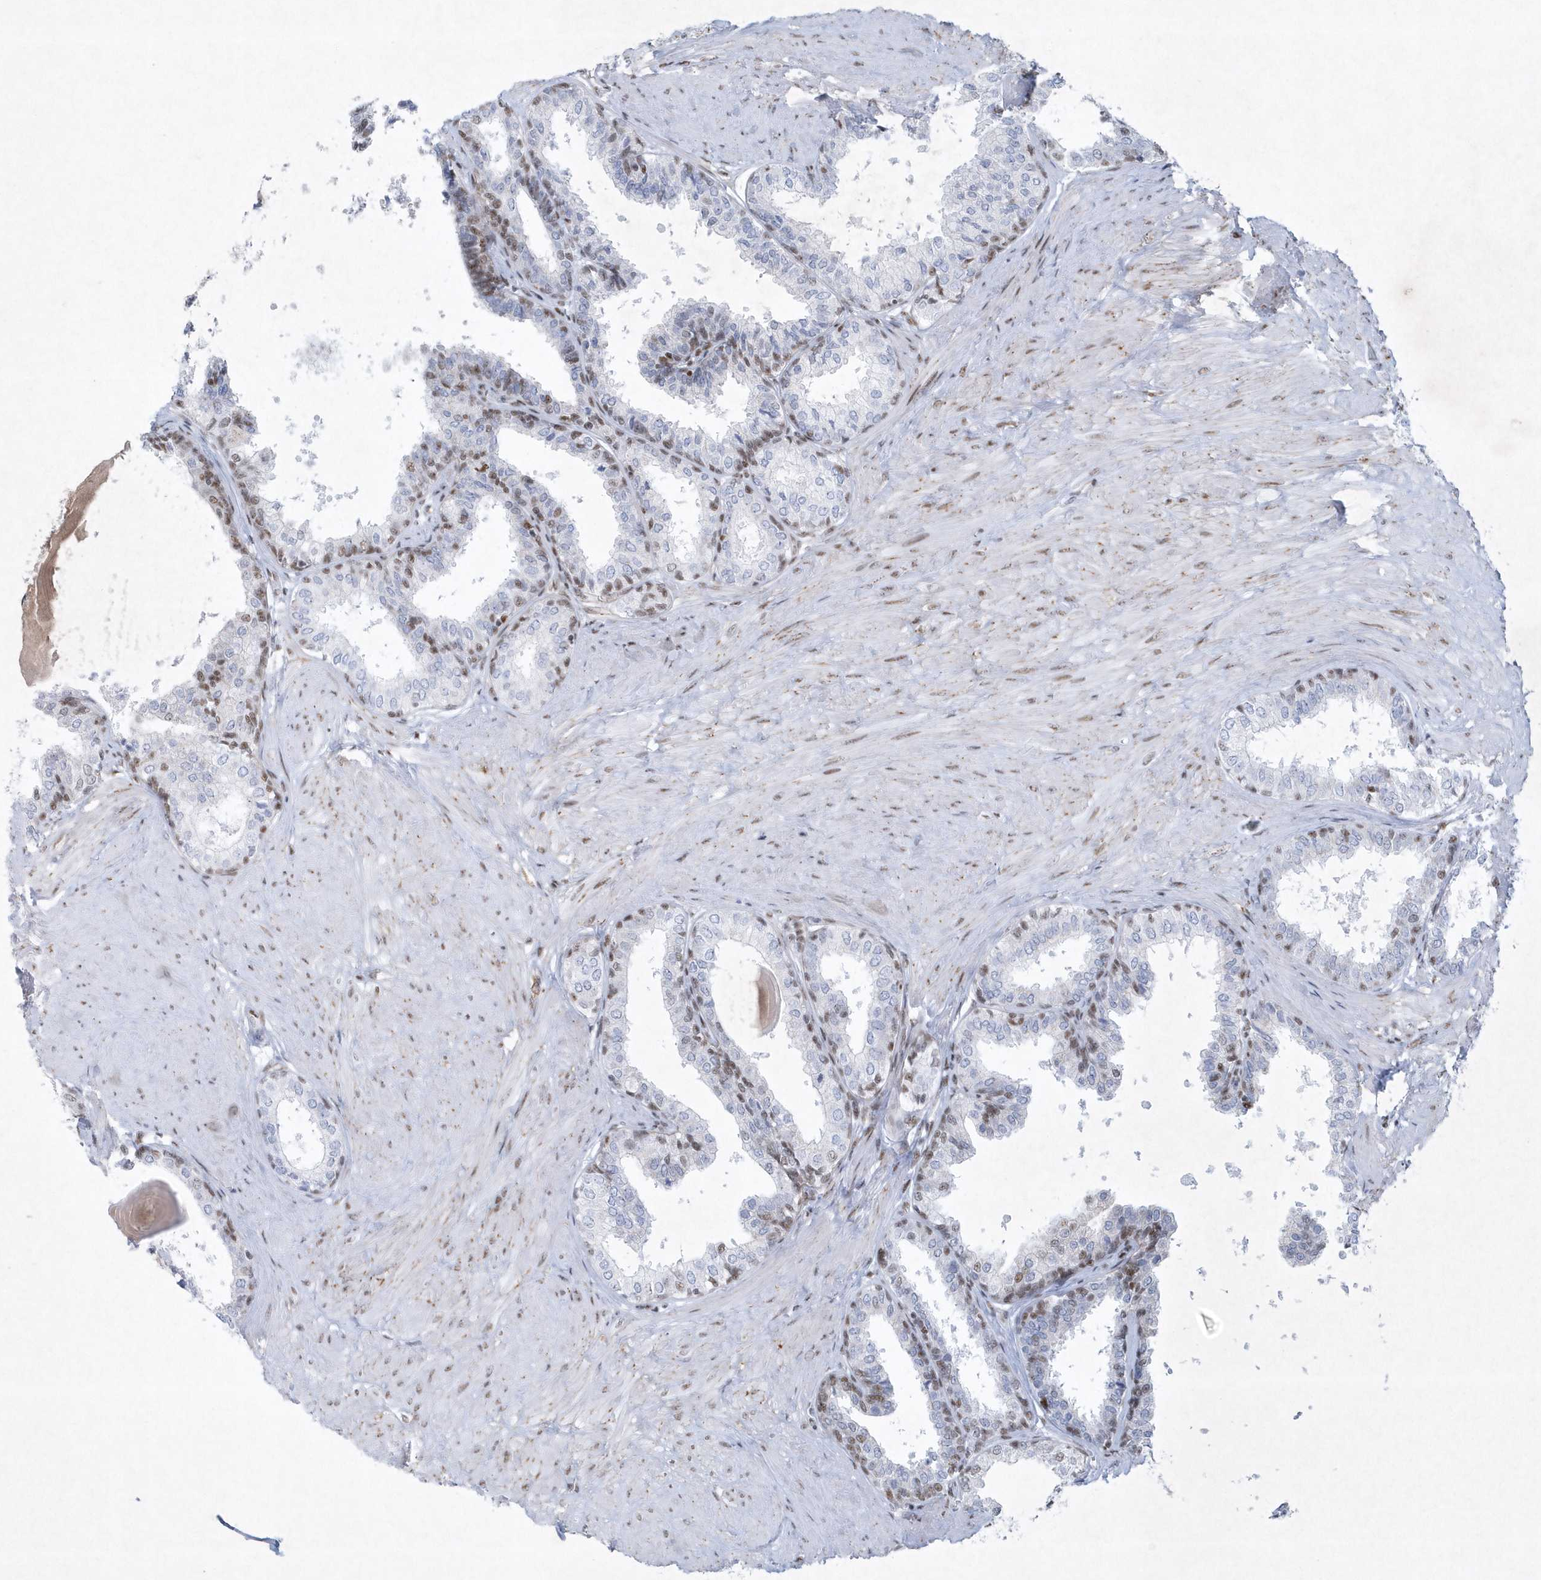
{"staining": {"intensity": "moderate", "quantity": "25%-75%", "location": "nuclear"}, "tissue": "prostate", "cell_type": "Glandular cells", "image_type": "normal", "snomed": [{"axis": "morphology", "description": "Normal tissue, NOS"}, {"axis": "topography", "description": "Prostate"}], "caption": "This image displays unremarkable prostate stained with IHC to label a protein in brown. The nuclear of glandular cells show moderate positivity for the protein. Nuclei are counter-stained blue.", "gene": "DCLRE1A", "patient": {"sex": "male", "age": 48}}